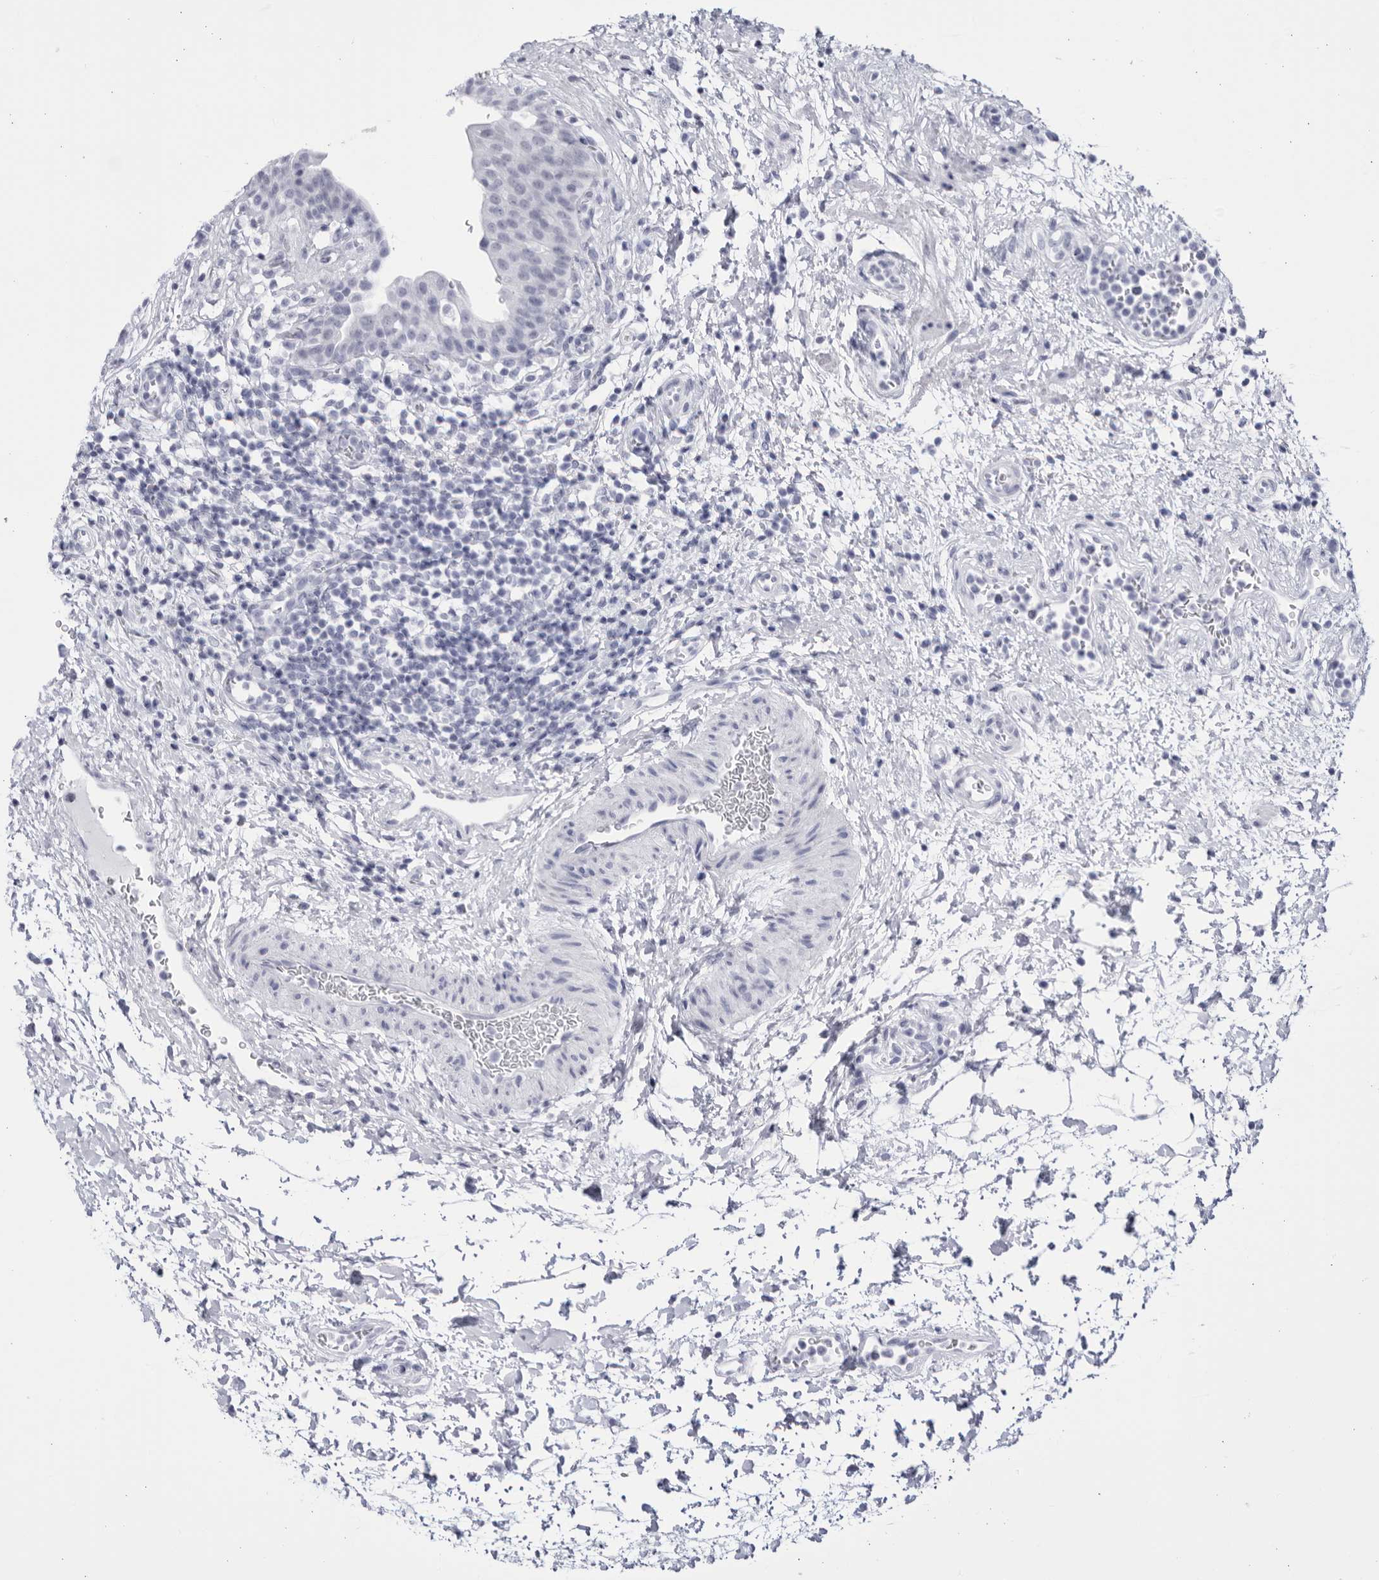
{"staining": {"intensity": "negative", "quantity": "none", "location": "none"}, "tissue": "urinary bladder", "cell_type": "Urothelial cells", "image_type": "normal", "snomed": [{"axis": "morphology", "description": "Normal tissue, NOS"}, {"axis": "topography", "description": "Urinary bladder"}], "caption": "IHC image of benign urinary bladder stained for a protein (brown), which displays no positivity in urothelial cells.", "gene": "CCDC181", "patient": {"sex": "male", "age": 37}}